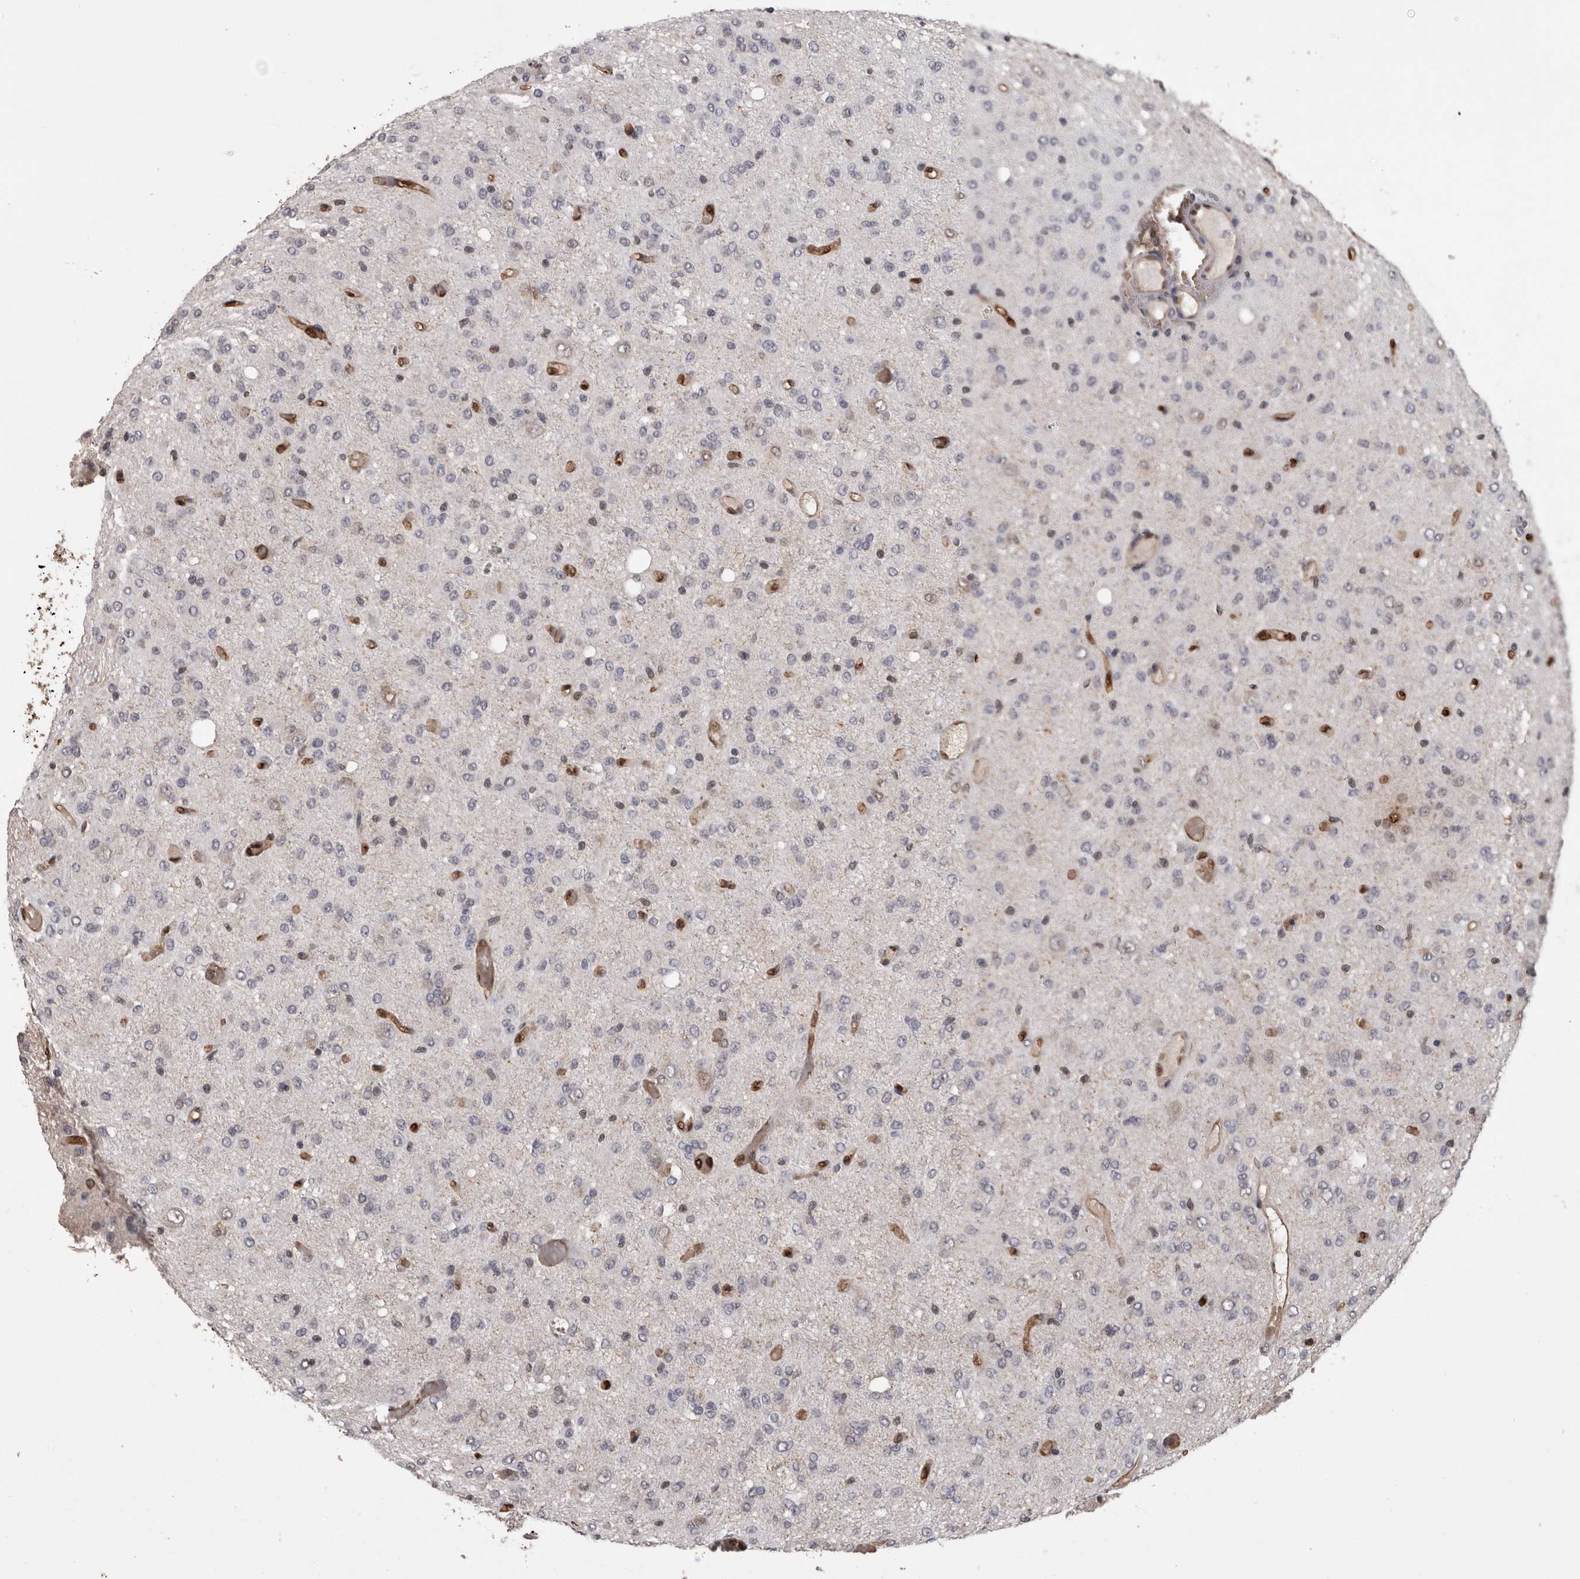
{"staining": {"intensity": "negative", "quantity": "none", "location": "none"}, "tissue": "glioma", "cell_type": "Tumor cells", "image_type": "cancer", "snomed": [{"axis": "morphology", "description": "Glioma, malignant, High grade"}, {"axis": "topography", "description": "Brain"}], "caption": "DAB immunohistochemical staining of high-grade glioma (malignant) reveals no significant expression in tumor cells. The staining is performed using DAB (3,3'-diaminobenzidine) brown chromogen with nuclei counter-stained in using hematoxylin.", "gene": "LXN", "patient": {"sex": "female", "age": 59}}